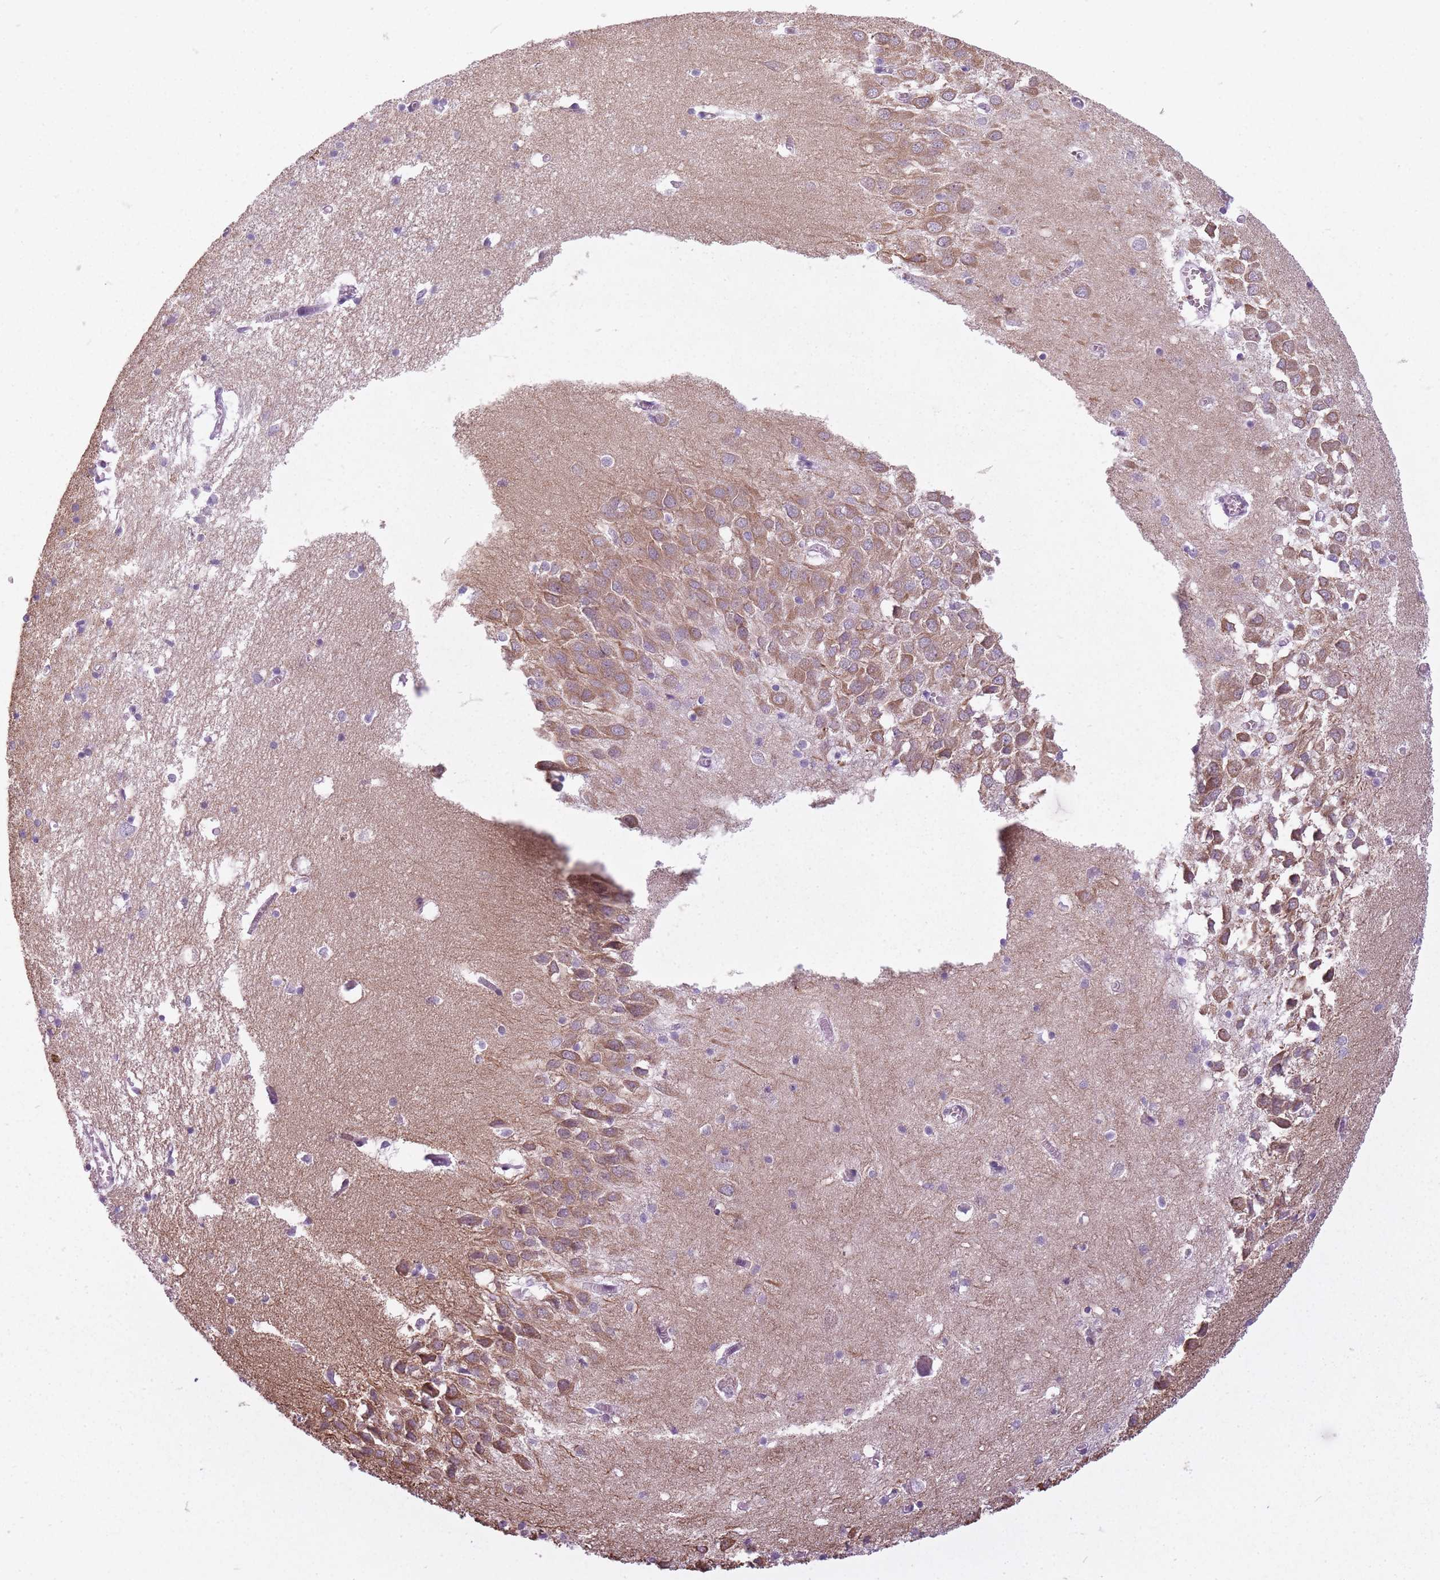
{"staining": {"intensity": "negative", "quantity": "none", "location": "none"}, "tissue": "hippocampus", "cell_type": "Glial cells", "image_type": "normal", "snomed": [{"axis": "morphology", "description": "Normal tissue, NOS"}, {"axis": "topography", "description": "Hippocampus"}], "caption": "IHC of benign hippocampus displays no staining in glial cells. (DAB (3,3'-diaminobenzidine) immunohistochemistry with hematoxylin counter stain).", "gene": "RFX4", "patient": {"sex": "male", "age": 70}}